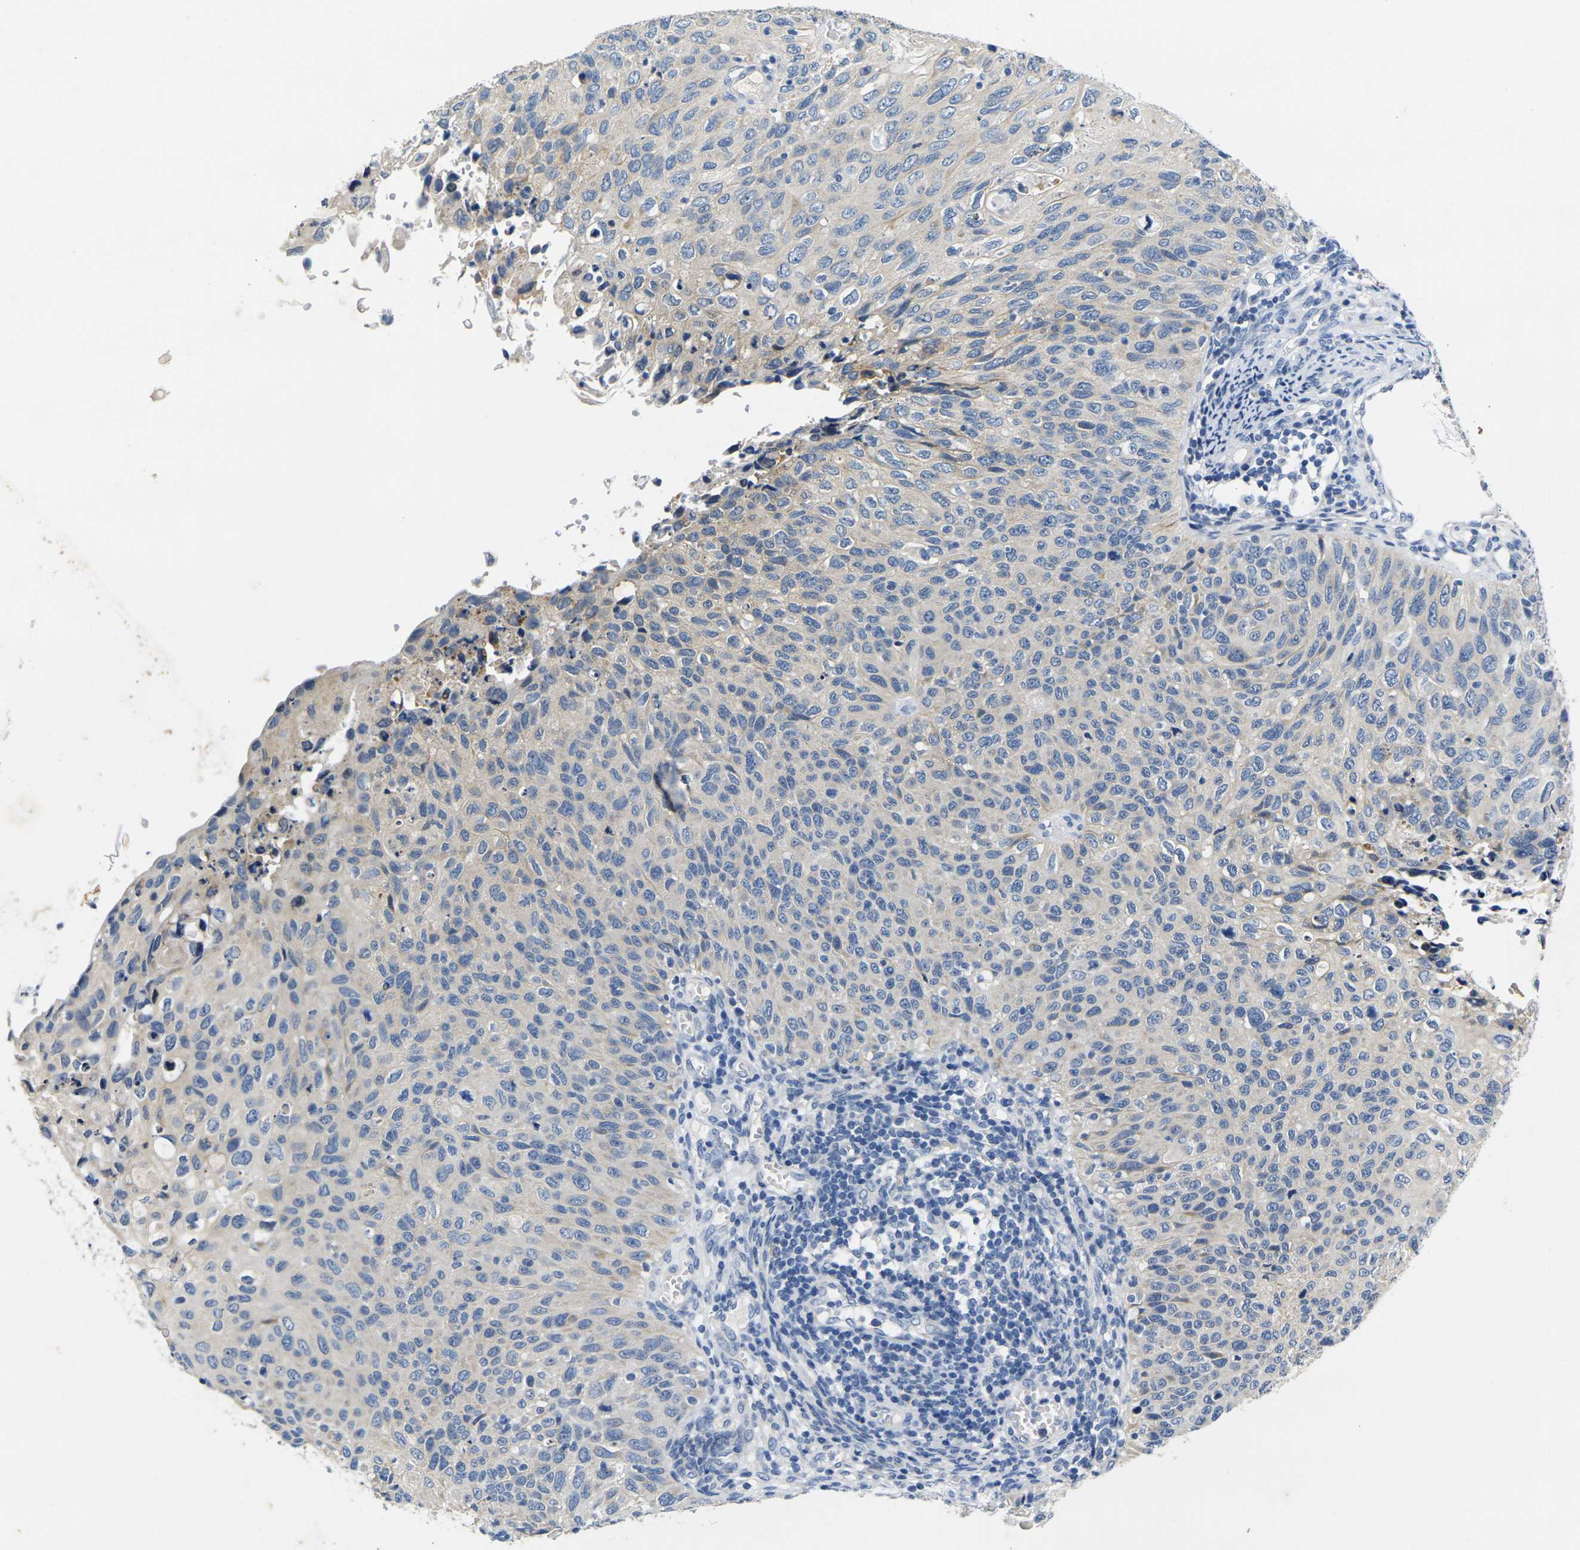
{"staining": {"intensity": "negative", "quantity": "none", "location": "none"}, "tissue": "cervical cancer", "cell_type": "Tumor cells", "image_type": "cancer", "snomed": [{"axis": "morphology", "description": "Squamous cell carcinoma, NOS"}, {"axis": "topography", "description": "Cervix"}], "caption": "High magnification brightfield microscopy of cervical cancer (squamous cell carcinoma) stained with DAB (3,3'-diaminobenzidine) (brown) and counterstained with hematoxylin (blue): tumor cells show no significant positivity.", "gene": "NOCT", "patient": {"sex": "female", "age": 70}}